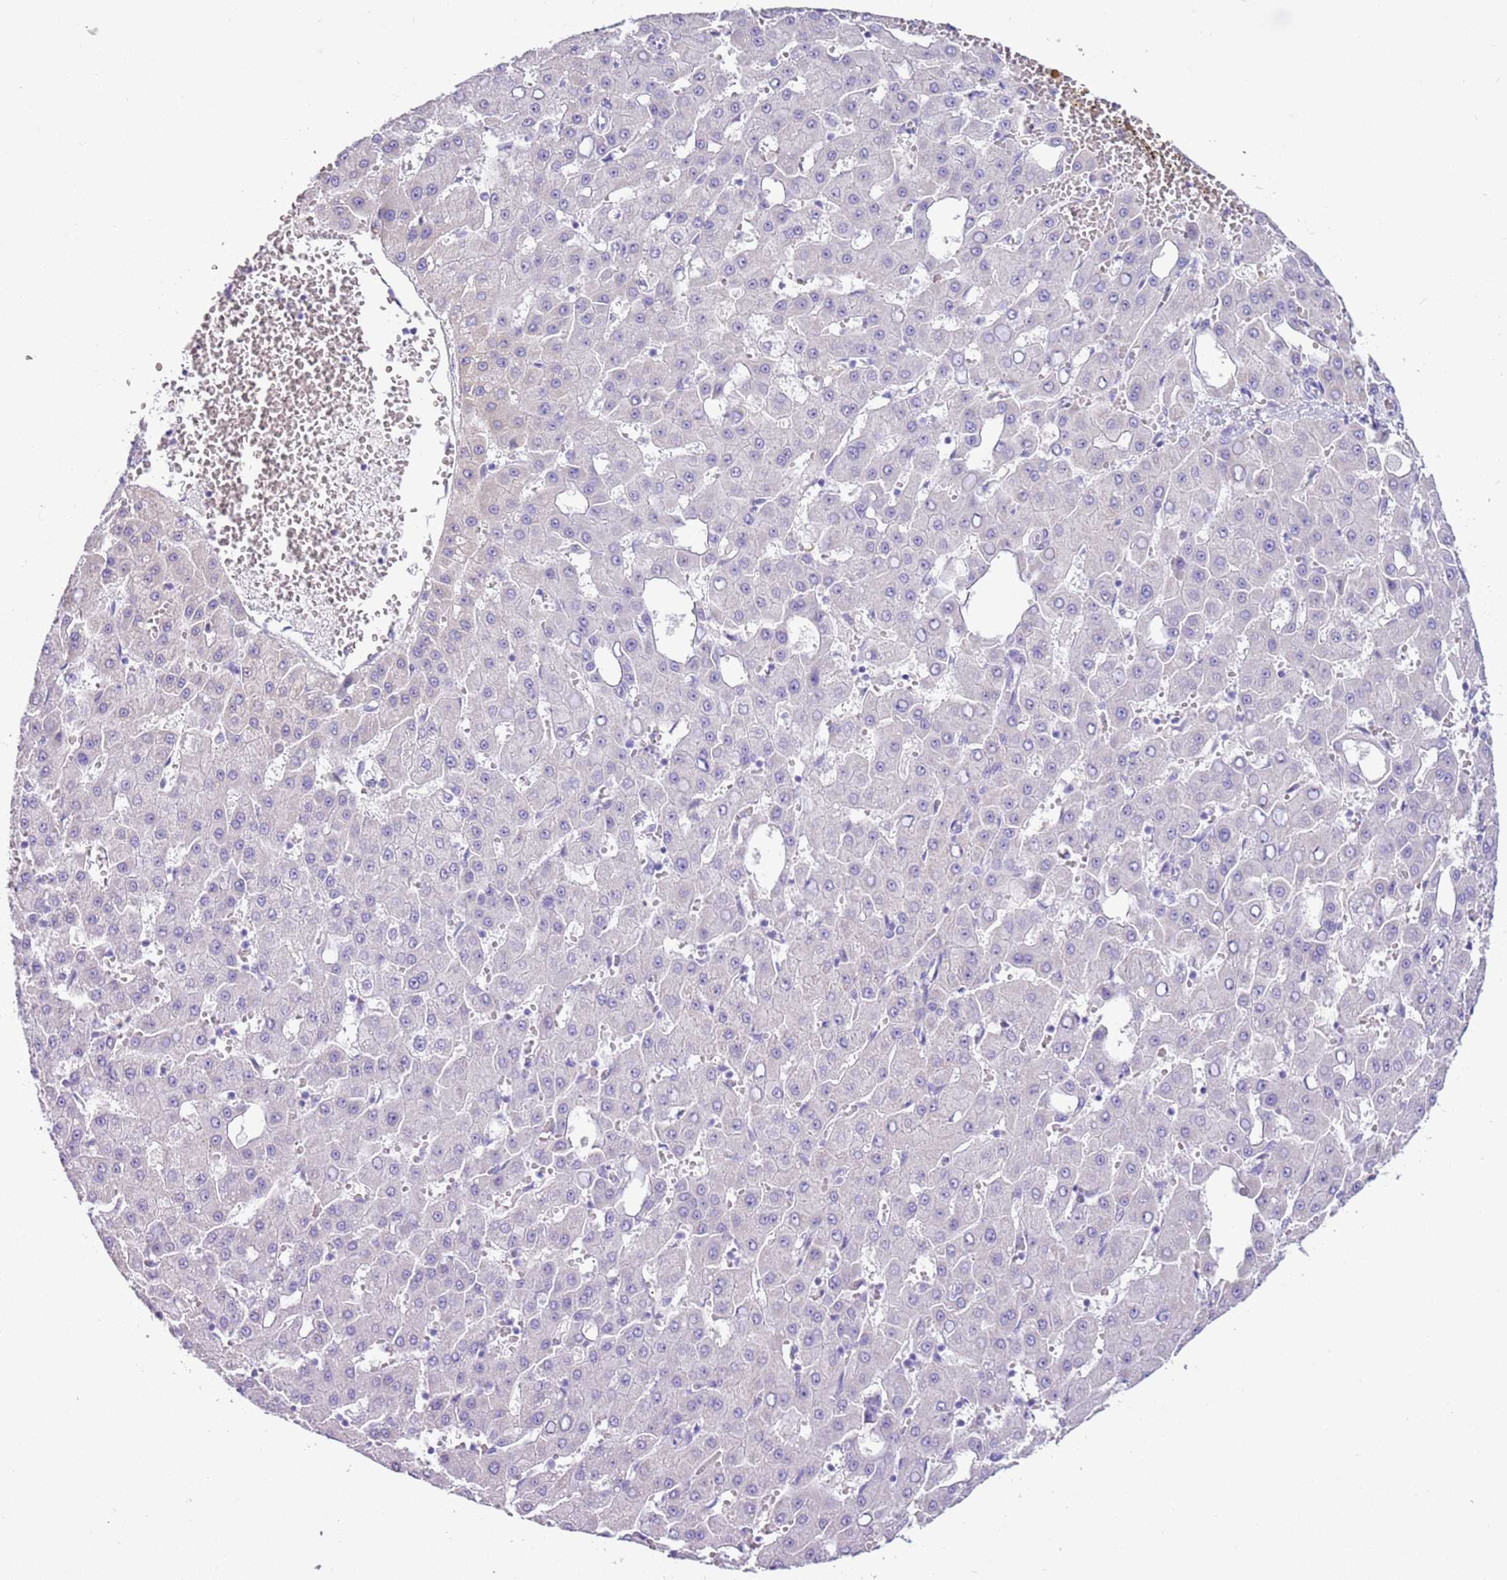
{"staining": {"intensity": "negative", "quantity": "none", "location": "none"}, "tissue": "liver cancer", "cell_type": "Tumor cells", "image_type": "cancer", "snomed": [{"axis": "morphology", "description": "Carcinoma, Hepatocellular, NOS"}, {"axis": "topography", "description": "Liver"}], "caption": "The IHC photomicrograph has no significant expression in tumor cells of liver cancer (hepatocellular carcinoma) tissue.", "gene": "IGKV3D-11", "patient": {"sex": "male", "age": 47}}